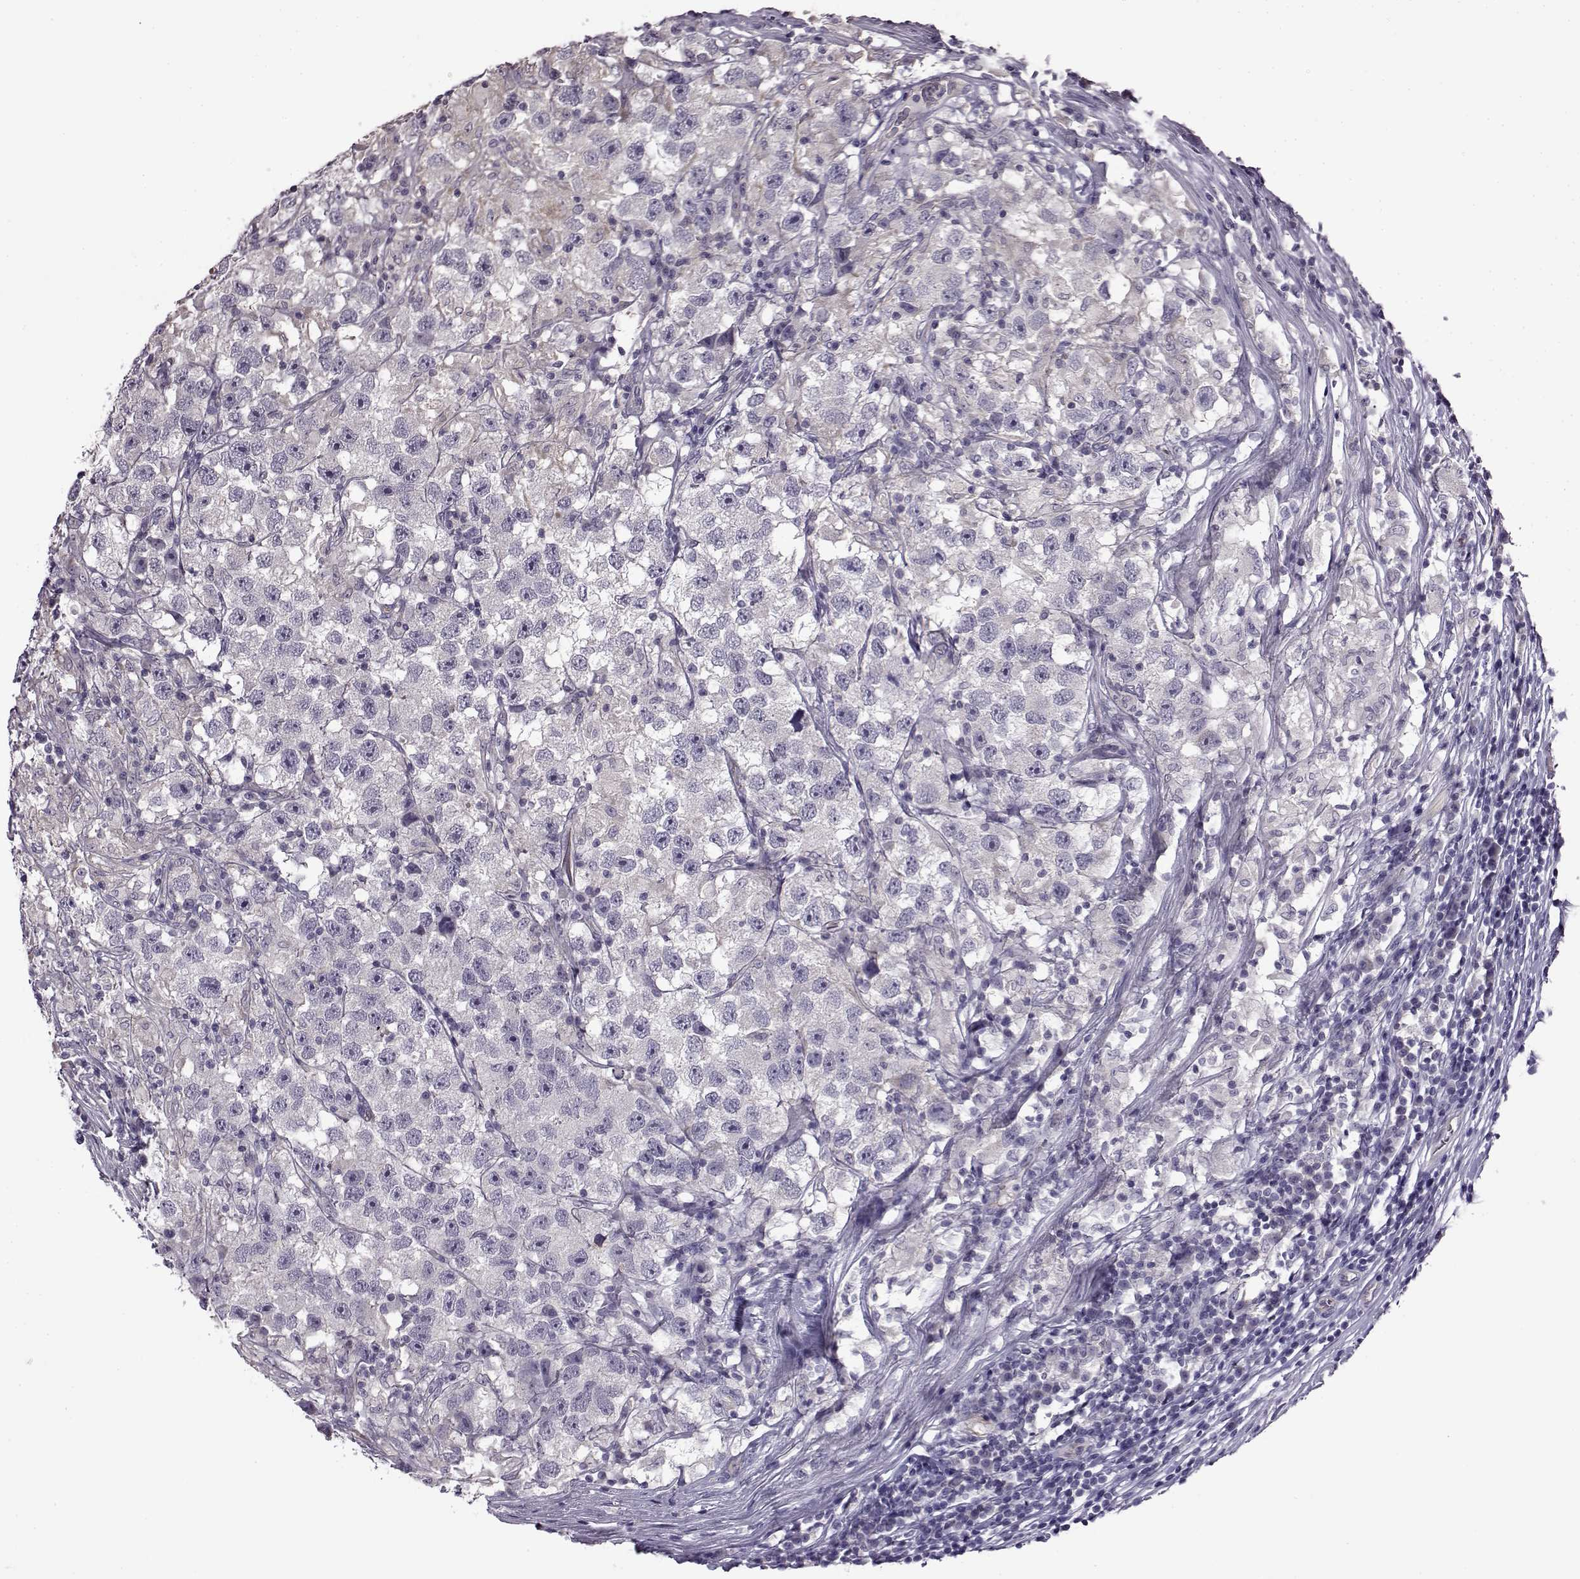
{"staining": {"intensity": "negative", "quantity": "none", "location": "none"}, "tissue": "testis cancer", "cell_type": "Tumor cells", "image_type": "cancer", "snomed": [{"axis": "morphology", "description": "Seminoma, NOS"}, {"axis": "topography", "description": "Testis"}], "caption": "Tumor cells are negative for protein expression in human testis seminoma.", "gene": "EDDM3B", "patient": {"sex": "male", "age": 26}}